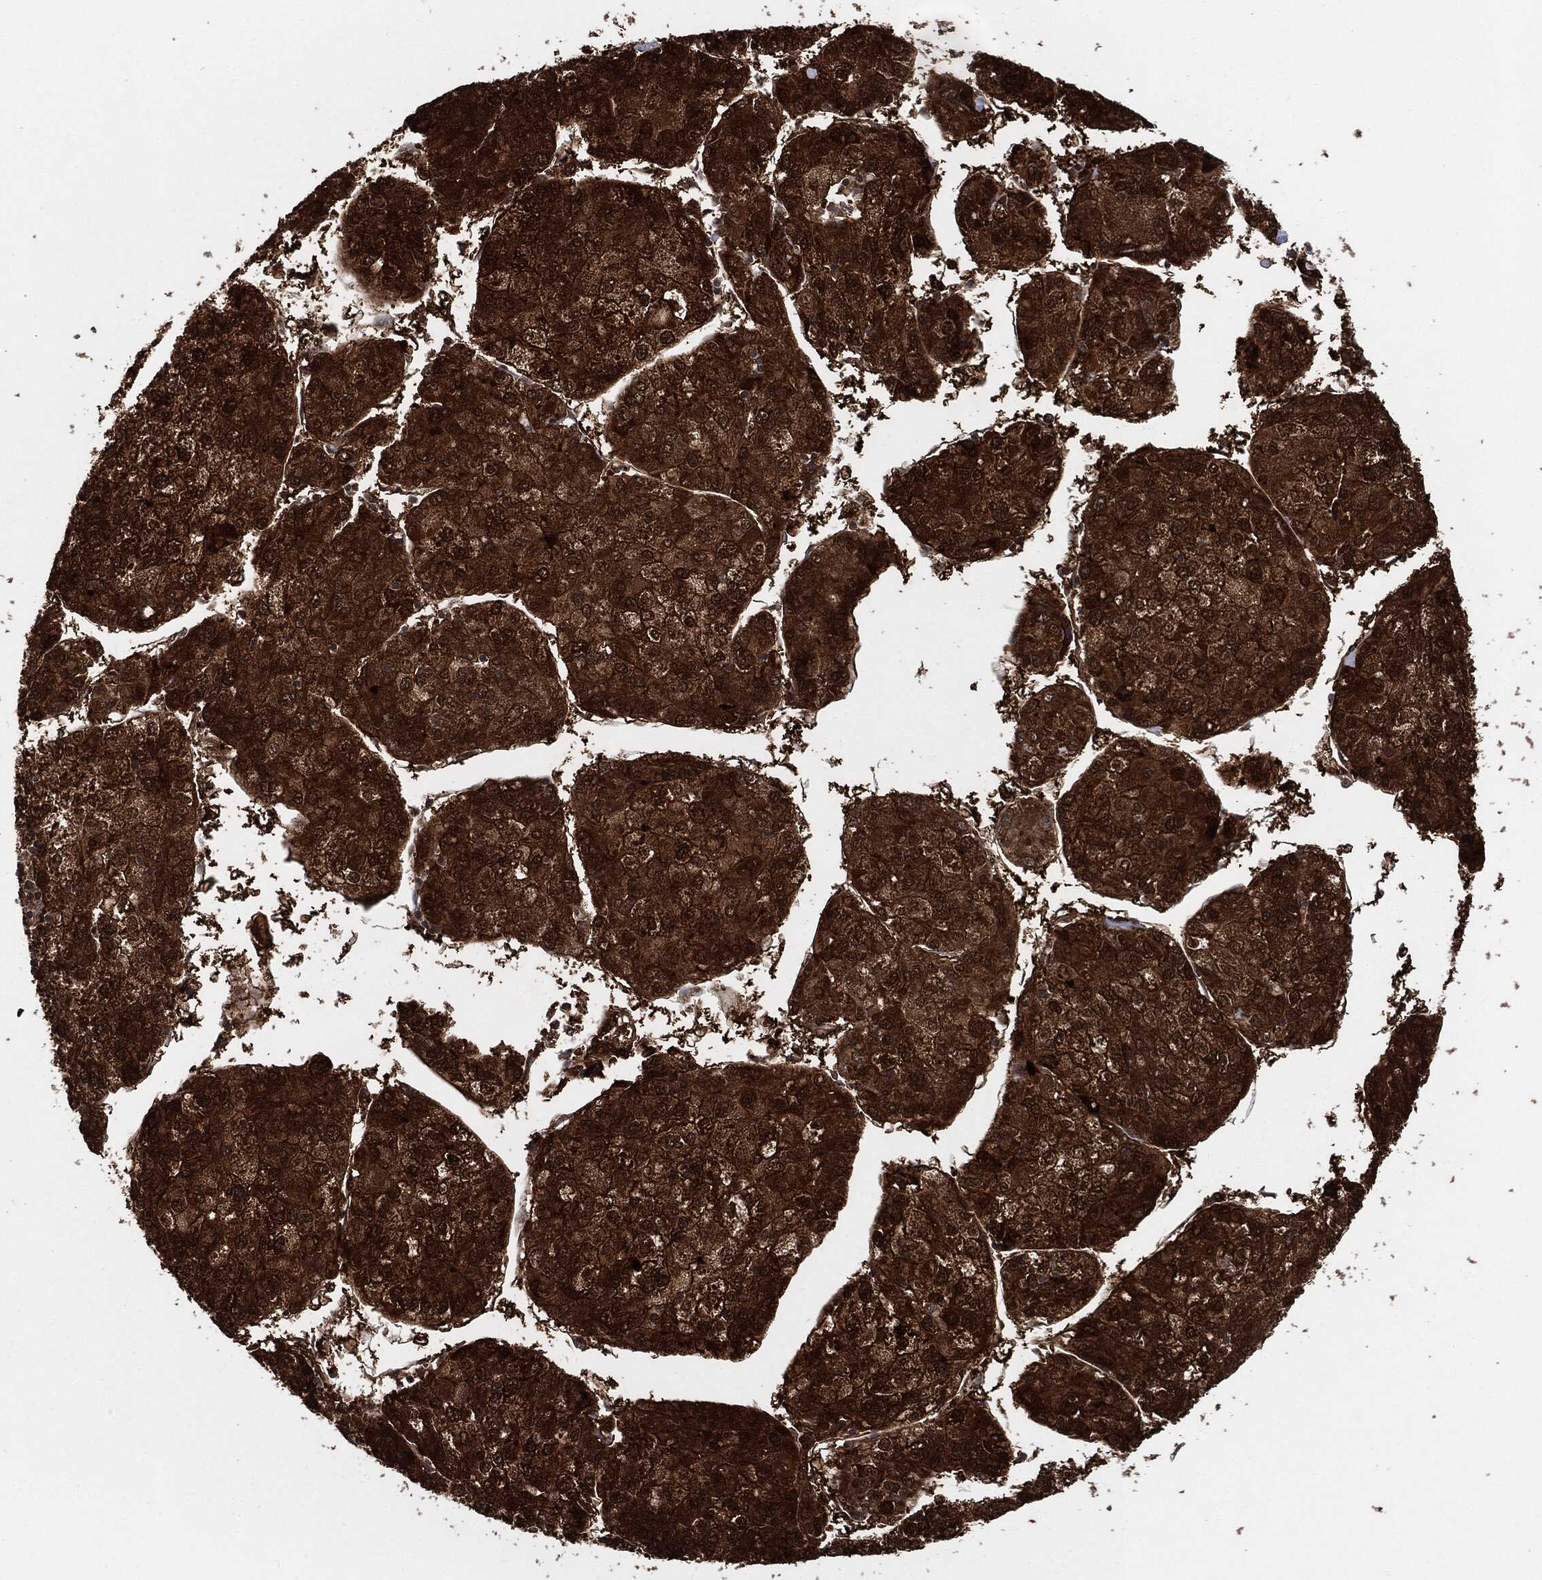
{"staining": {"intensity": "strong", "quantity": ">75%", "location": "cytoplasmic/membranous,nuclear"}, "tissue": "liver cancer", "cell_type": "Tumor cells", "image_type": "cancer", "snomed": [{"axis": "morphology", "description": "Carcinoma, Hepatocellular, NOS"}, {"axis": "topography", "description": "Liver"}], "caption": "Immunohistochemistry (IHC) image of neoplastic tissue: human liver hepatocellular carcinoma stained using IHC displays high levels of strong protein expression localized specifically in the cytoplasmic/membranous and nuclear of tumor cells, appearing as a cytoplasmic/membranous and nuclear brown color.", "gene": "CUTA", "patient": {"sex": "male", "age": 43}}